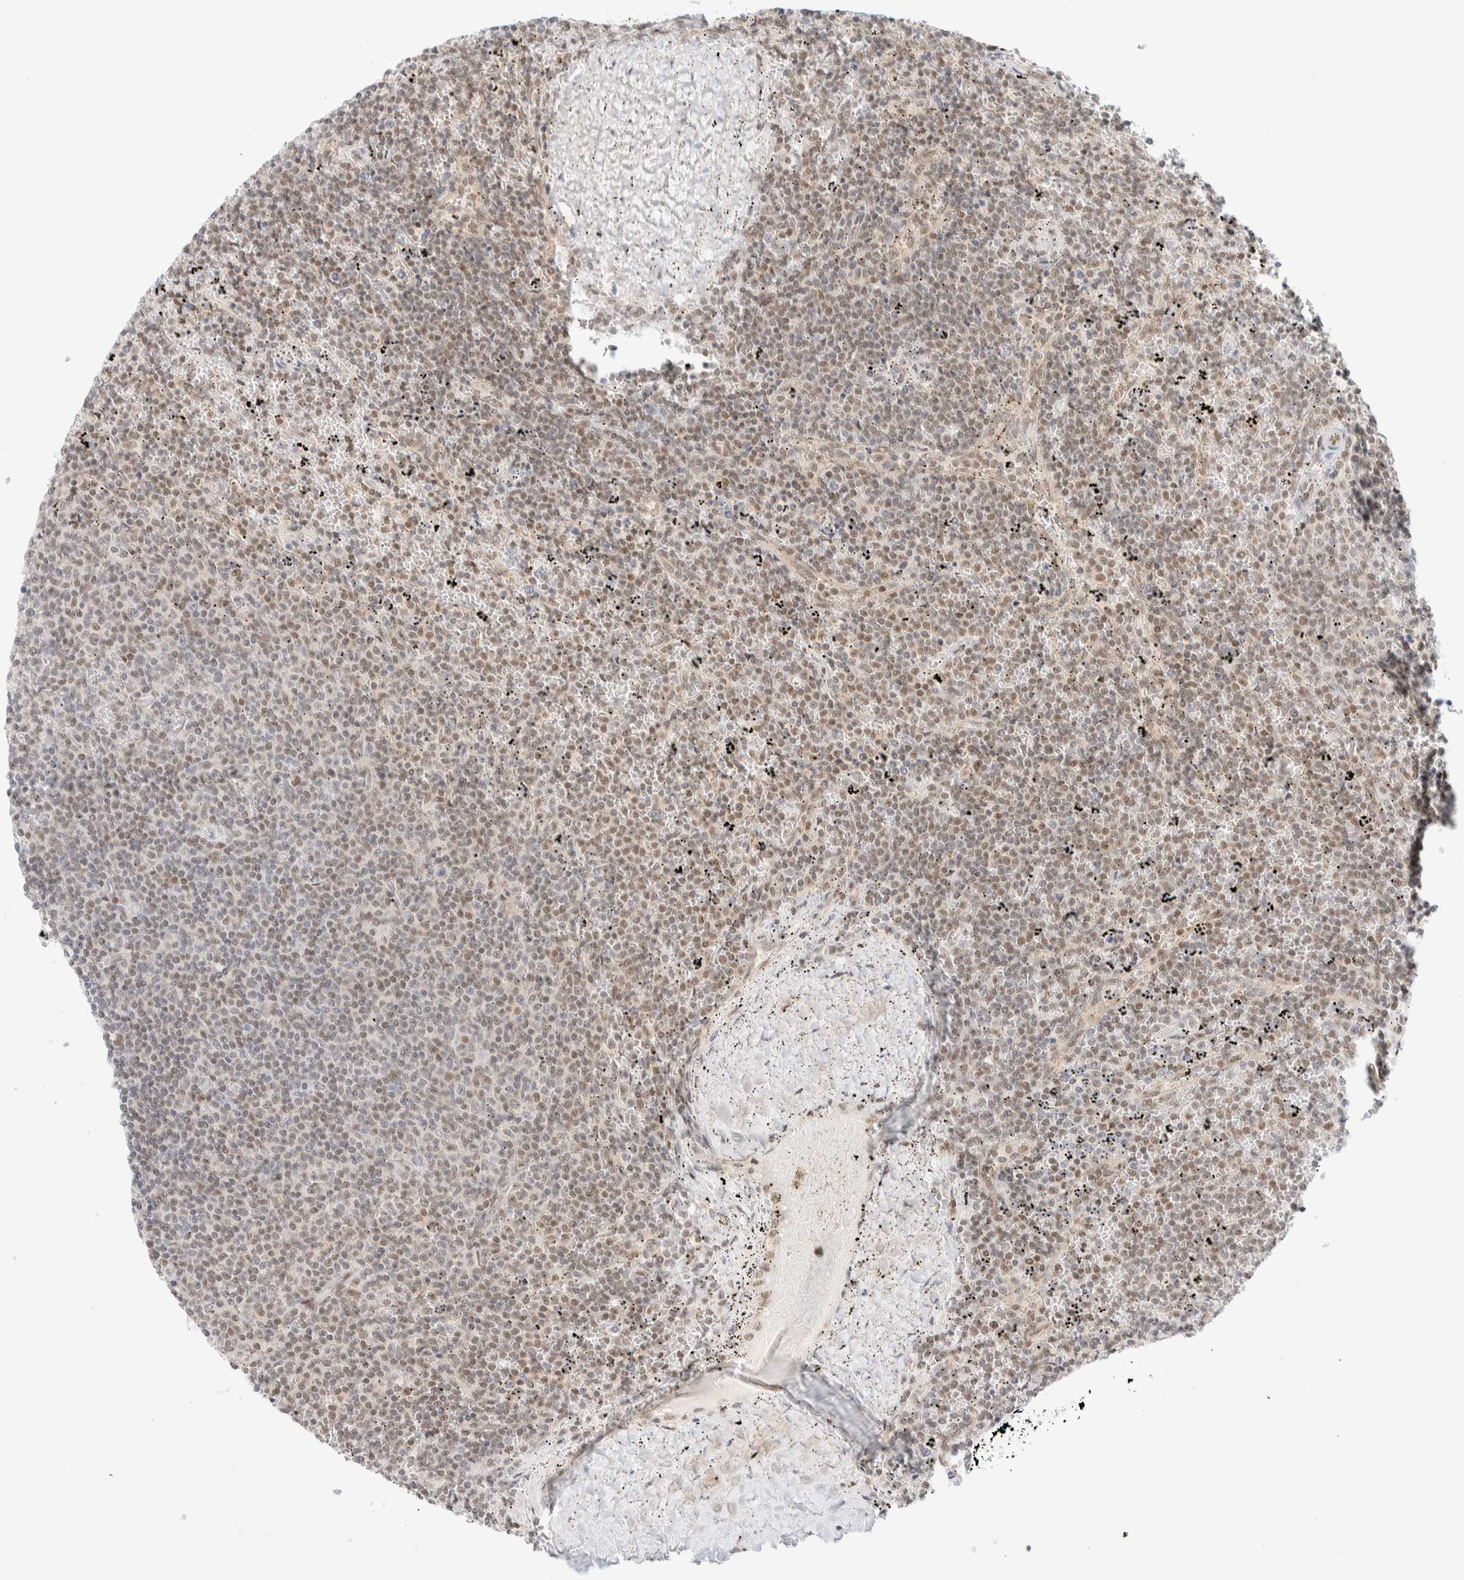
{"staining": {"intensity": "weak", "quantity": ">75%", "location": "nuclear"}, "tissue": "lymphoma", "cell_type": "Tumor cells", "image_type": "cancer", "snomed": [{"axis": "morphology", "description": "Malignant lymphoma, non-Hodgkin's type, Low grade"}, {"axis": "topography", "description": "Spleen"}], "caption": "The immunohistochemical stain highlights weak nuclear staining in tumor cells of malignant lymphoma, non-Hodgkin's type (low-grade) tissue. The protein is stained brown, and the nuclei are stained in blue (DAB (3,3'-diaminobenzidine) IHC with brightfield microscopy, high magnification).", "gene": "PYGO2", "patient": {"sex": "female", "age": 50}}